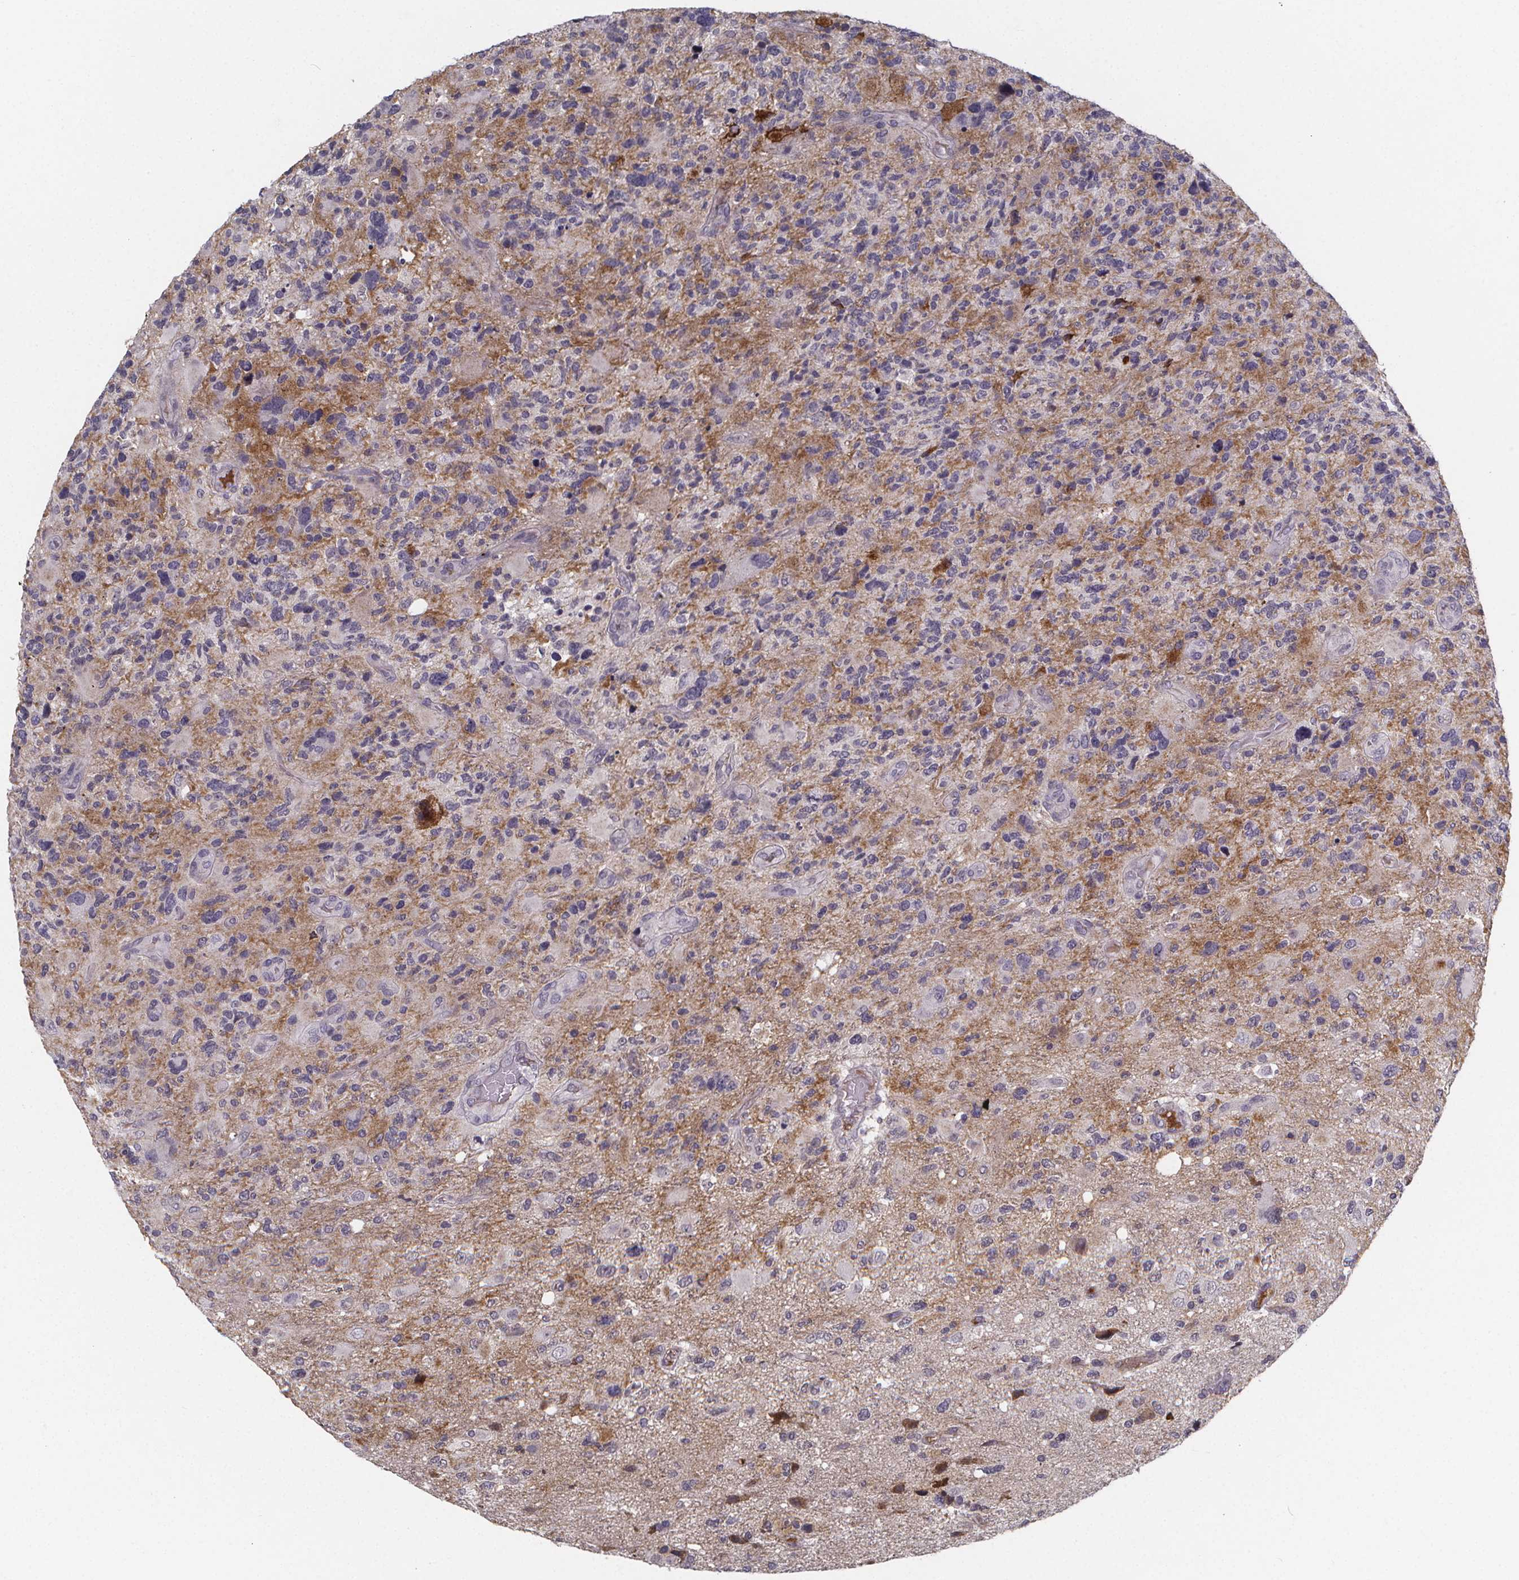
{"staining": {"intensity": "negative", "quantity": "none", "location": "none"}, "tissue": "glioma", "cell_type": "Tumor cells", "image_type": "cancer", "snomed": [{"axis": "morphology", "description": "Glioma, malignant, High grade"}, {"axis": "topography", "description": "Brain"}], "caption": "Malignant glioma (high-grade) was stained to show a protein in brown. There is no significant positivity in tumor cells. (DAB immunohistochemistry (IHC) visualized using brightfield microscopy, high magnification).", "gene": "AGT", "patient": {"sex": "female", "age": 71}}